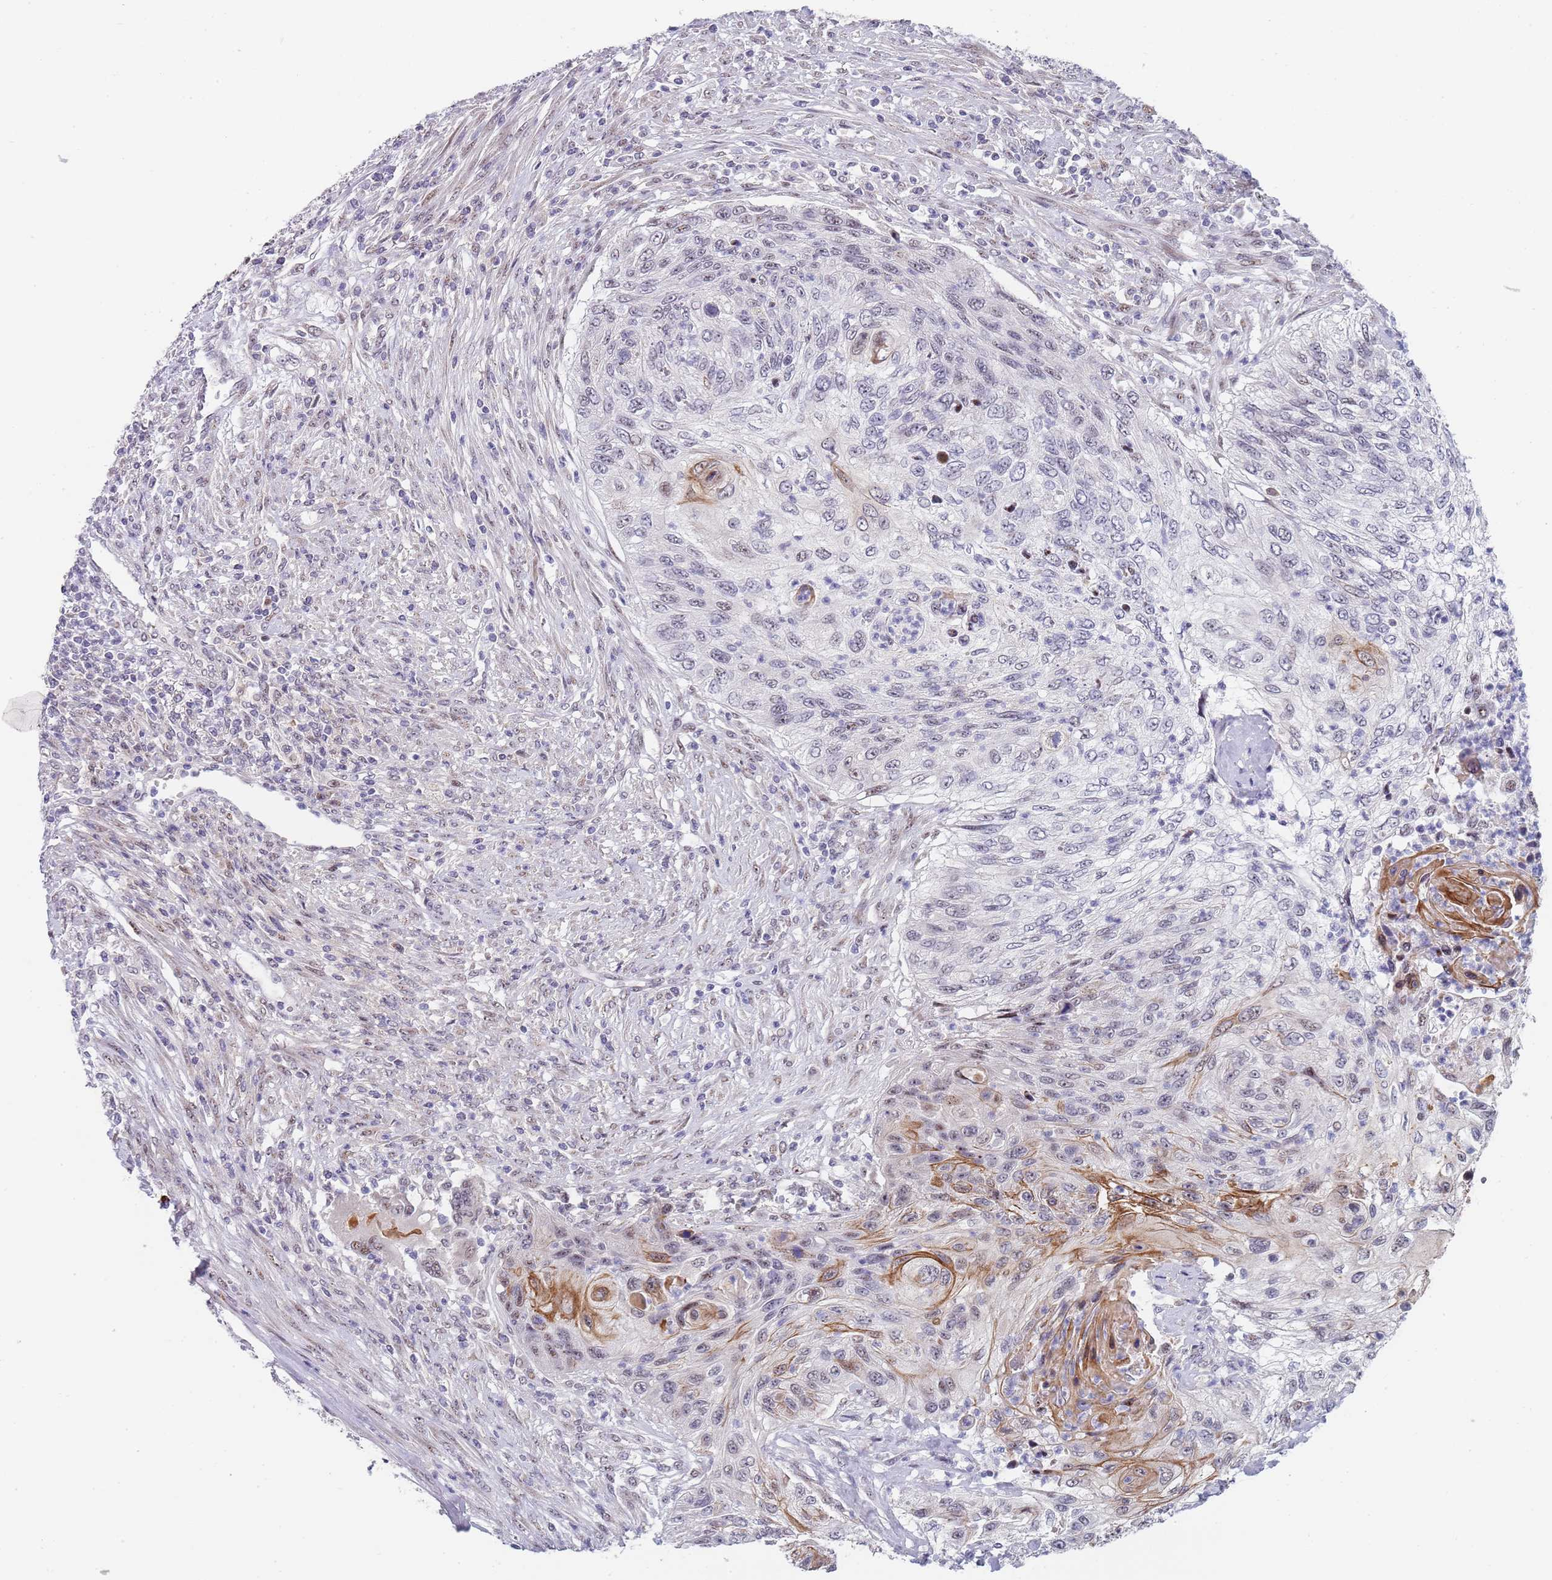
{"staining": {"intensity": "moderate", "quantity": "<25%", "location": "cytoplasmic/membranous"}, "tissue": "urothelial cancer", "cell_type": "Tumor cells", "image_type": "cancer", "snomed": [{"axis": "morphology", "description": "Urothelial carcinoma, High grade"}, {"axis": "topography", "description": "Urinary bladder"}], "caption": "An image of urothelial carcinoma (high-grade) stained for a protein reveals moderate cytoplasmic/membranous brown staining in tumor cells.", "gene": "PLCL2", "patient": {"sex": "female", "age": 60}}